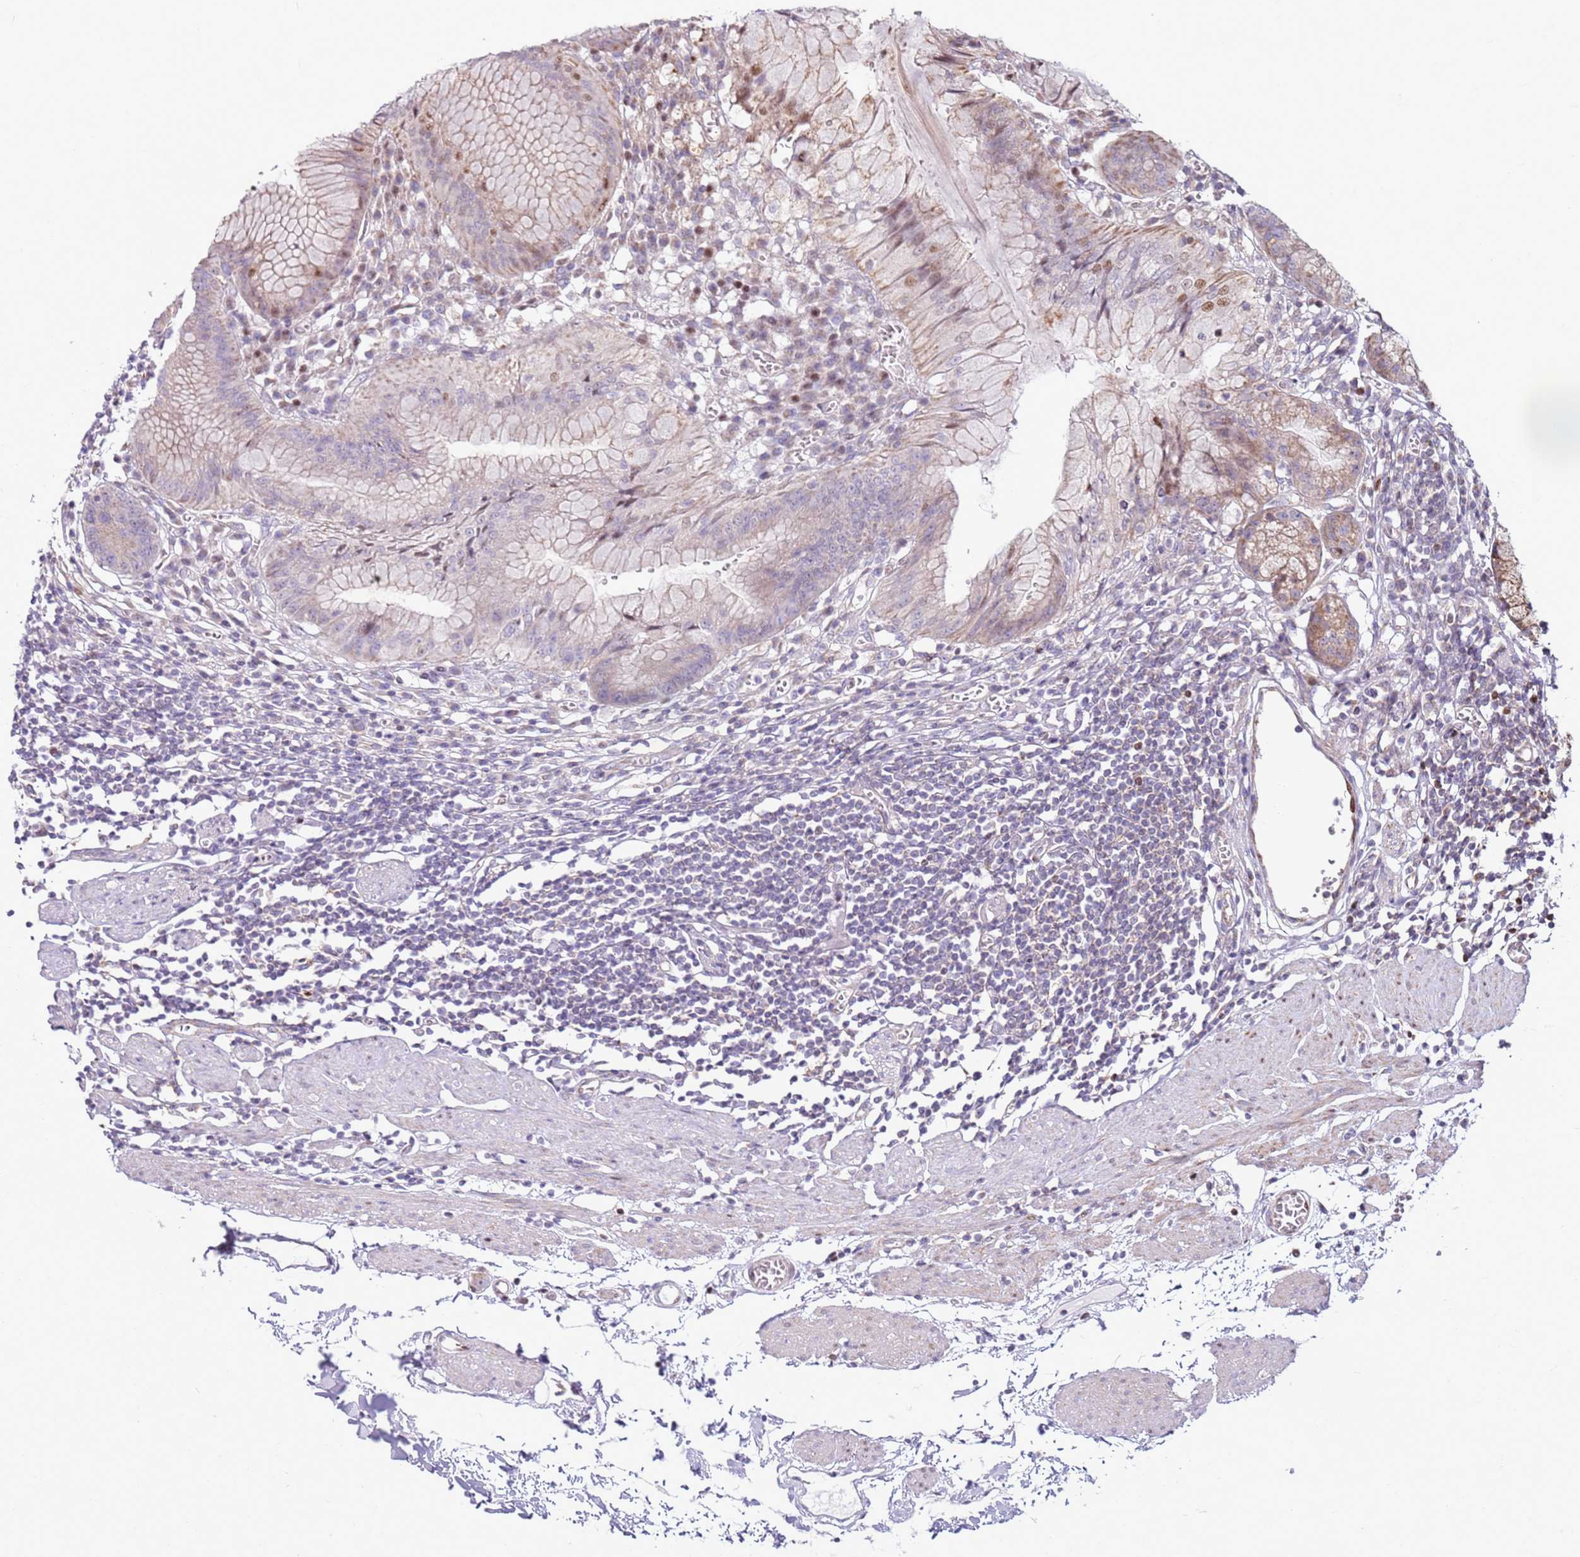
{"staining": {"intensity": "weak", "quantity": "<25%", "location": "cytoplasmic/membranous,nuclear"}, "tissue": "stomach", "cell_type": "Glandular cells", "image_type": "normal", "snomed": [{"axis": "morphology", "description": "Normal tissue, NOS"}, {"axis": "topography", "description": "Stomach"}], "caption": "Immunohistochemistry histopathology image of normal human stomach stained for a protein (brown), which exhibits no staining in glandular cells.", "gene": "PCTP", "patient": {"sex": "male", "age": 55}}